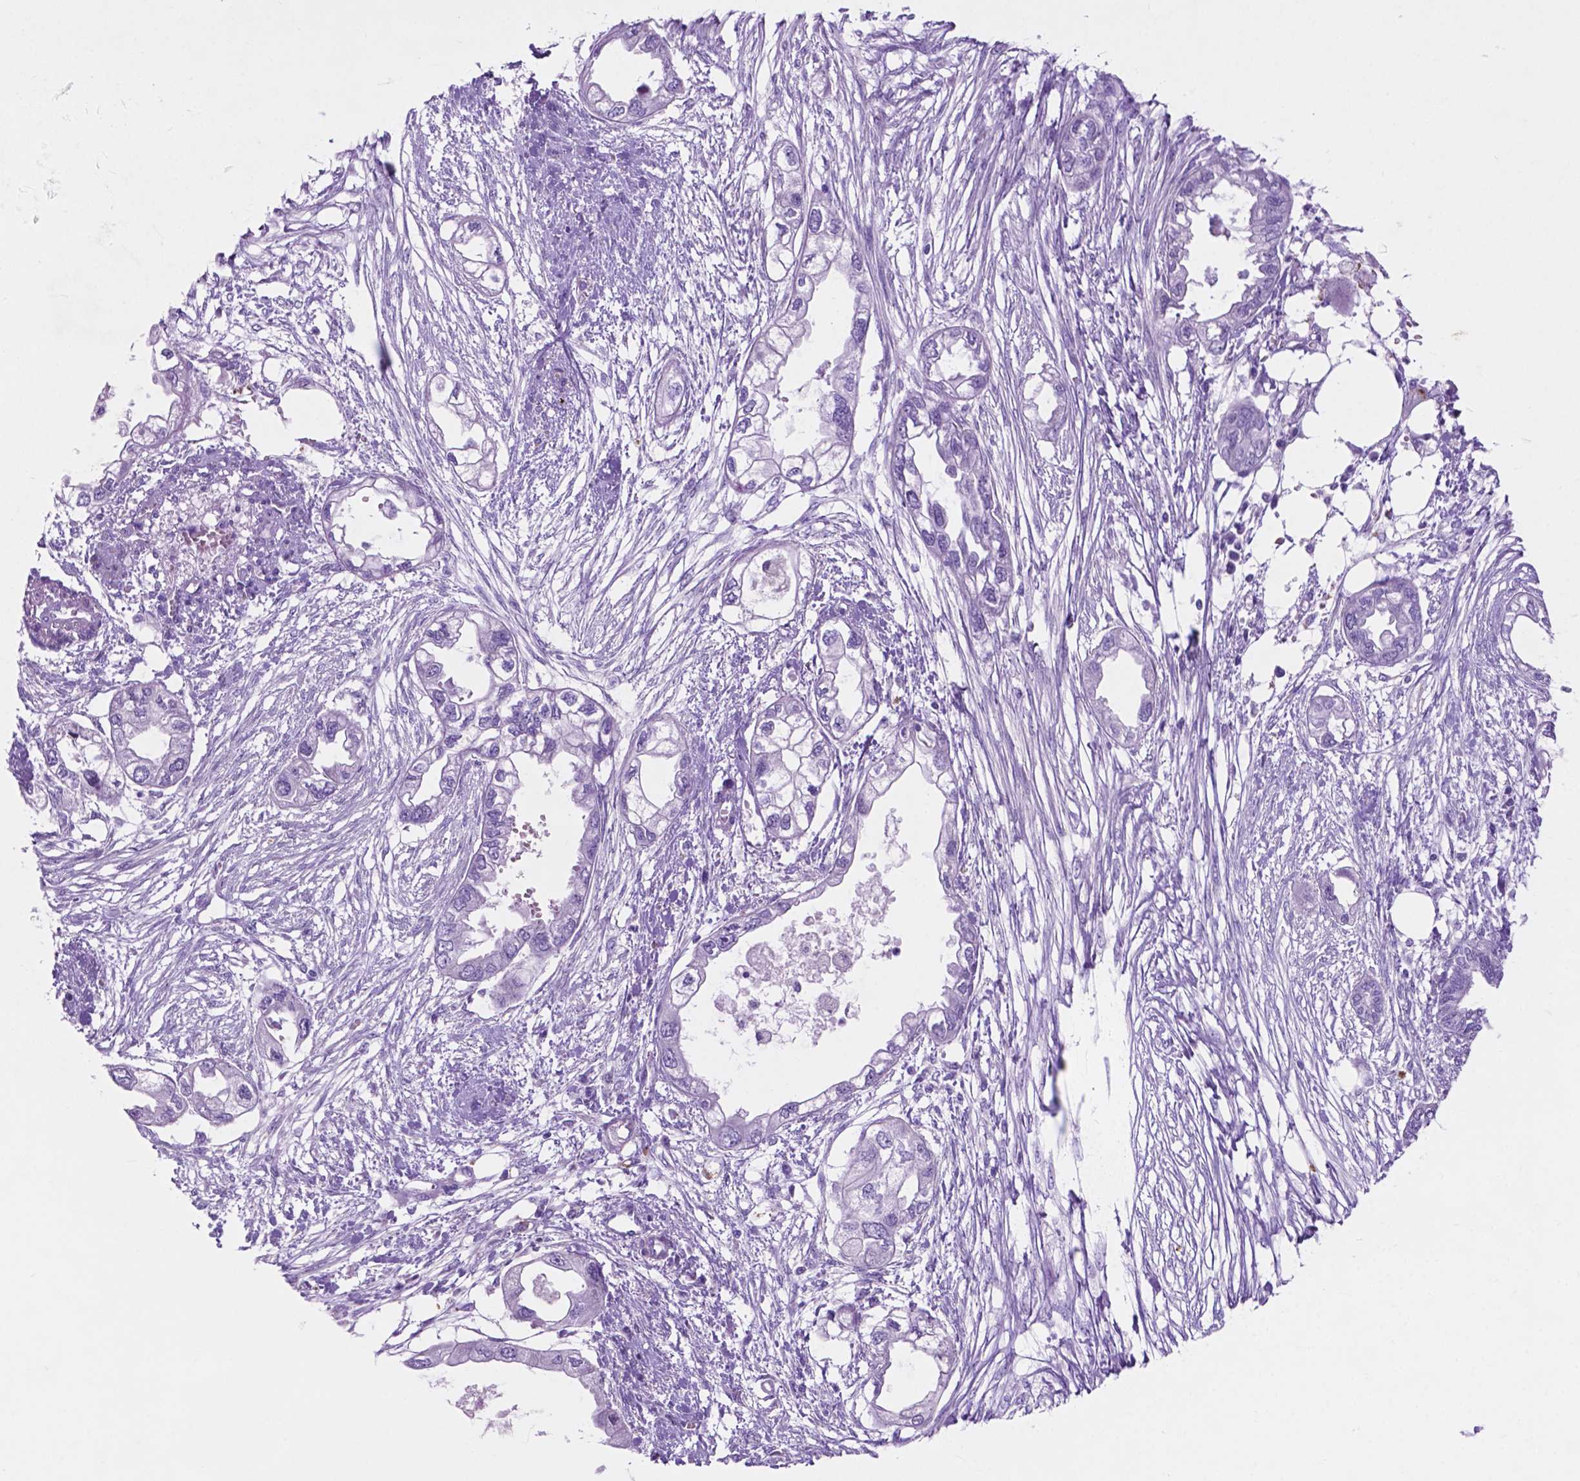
{"staining": {"intensity": "negative", "quantity": "none", "location": "none"}, "tissue": "endometrial cancer", "cell_type": "Tumor cells", "image_type": "cancer", "snomed": [{"axis": "morphology", "description": "Adenocarcinoma, NOS"}, {"axis": "morphology", "description": "Adenocarcinoma, metastatic, NOS"}, {"axis": "topography", "description": "Adipose tissue"}, {"axis": "topography", "description": "Endometrium"}], "caption": "Immunohistochemistry (IHC) micrograph of human endometrial metastatic adenocarcinoma stained for a protein (brown), which displays no staining in tumor cells.", "gene": "ASPG", "patient": {"sex": "female", "age": 67}}